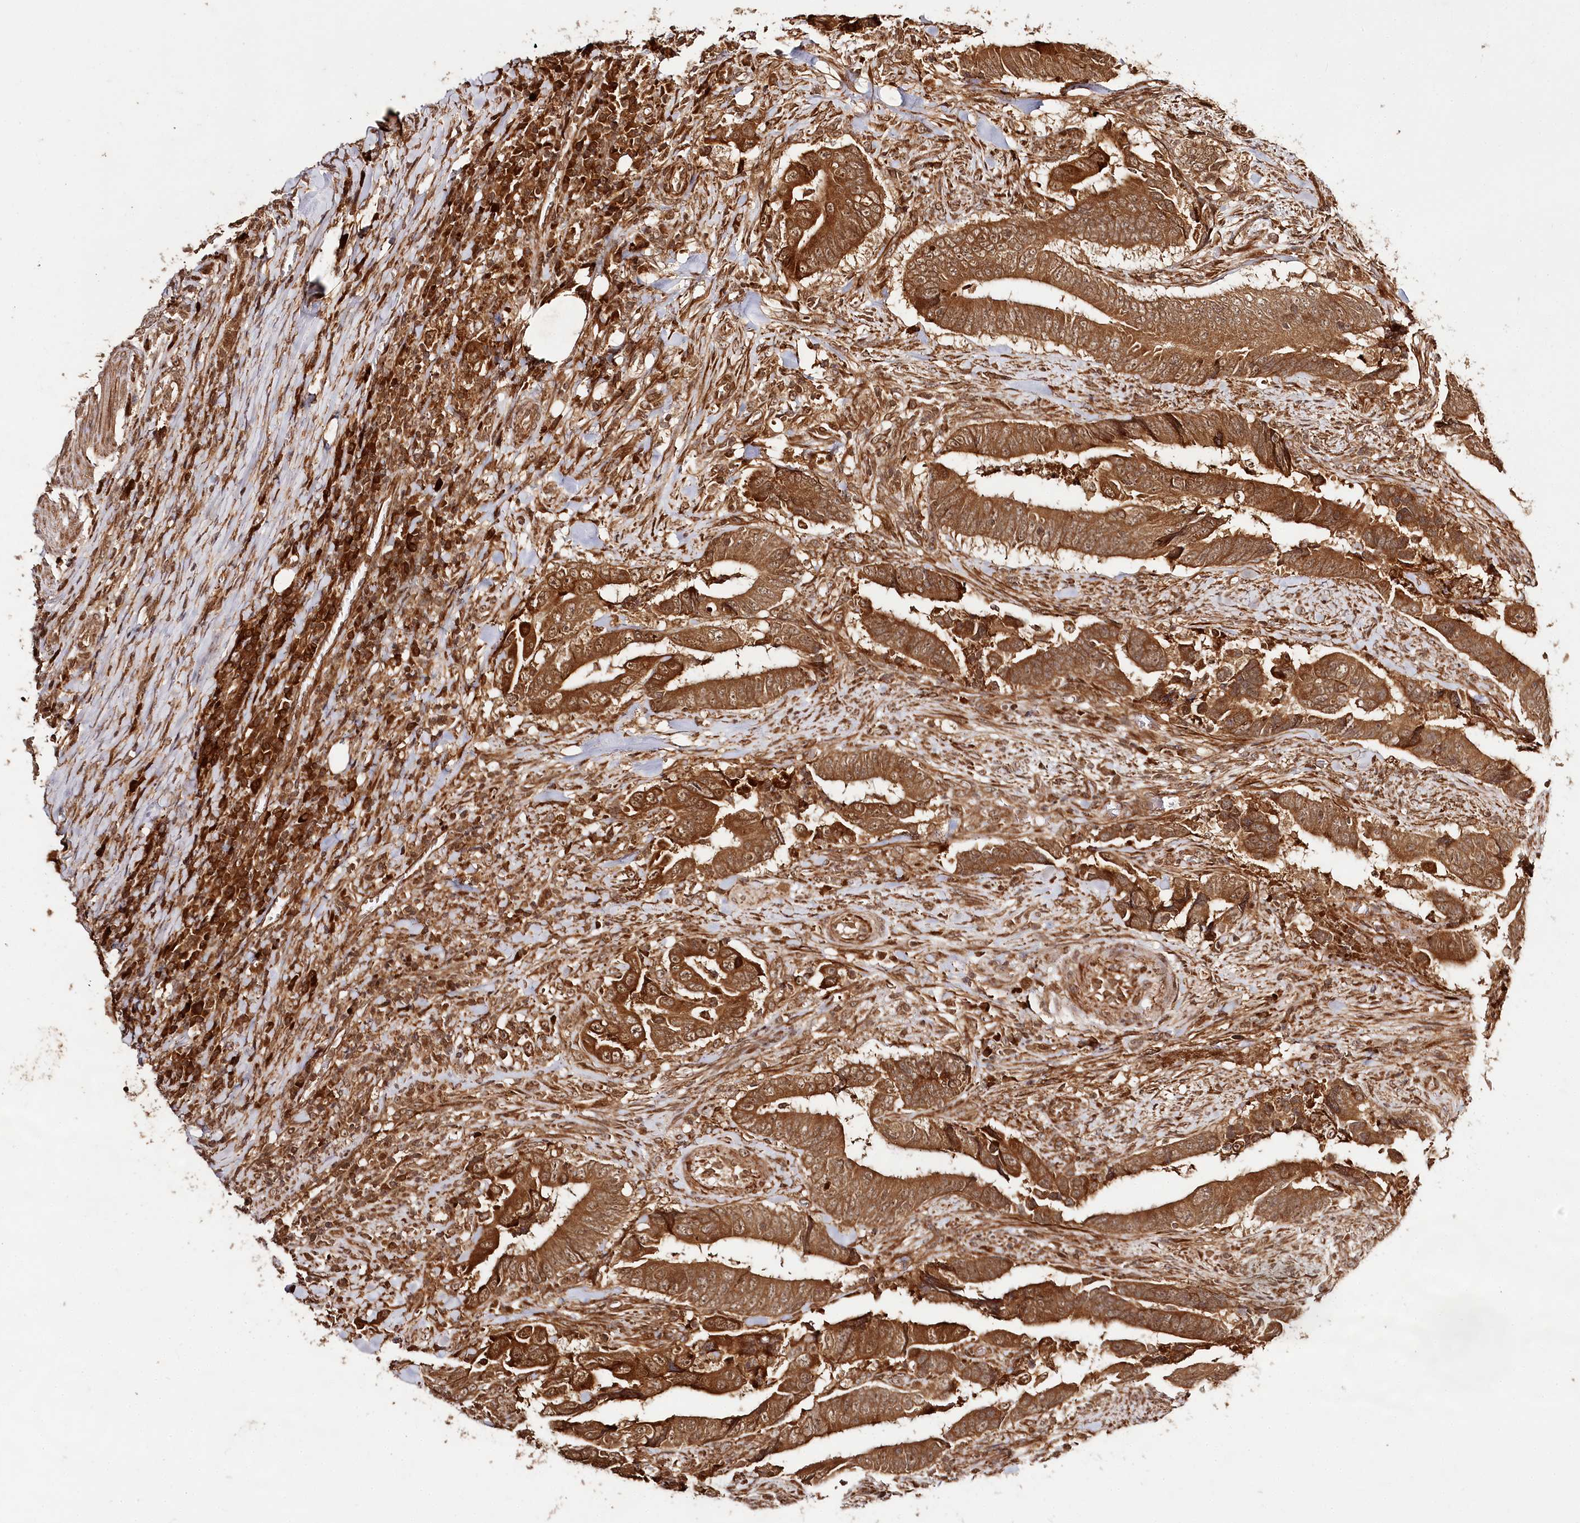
{"staining": {"intensity": "strong", "quantity": ">75%", "location": "cytoplasmic/membranous,nuclear"}, "tissue": "colorectal cancer", "cell_type": "Tumor cells", "image_type": "cancer", "snomed": [{"axis": "morphology", "description": "Normal tissue, NOS"}, {"axis": "morphology", "description": "Adenocarcinoma, NOS"}, {"axis": "topography", "description": "Colon"}], "caption": "Immunohistochemical staining of colorectal cancer (adenocarcinoma) exhibits strong cytoplasmic/membranous and nuclear protein staining in approximately >75% of tumor cells. The protein is stained brown, and the nuclei are stained in blue (DAB (3,3'-diaminobenzidine) IHC with brightfield microscopy, high magnification).", "gene": "ULK2", "patient": {"sex": "male", "age": 56}}